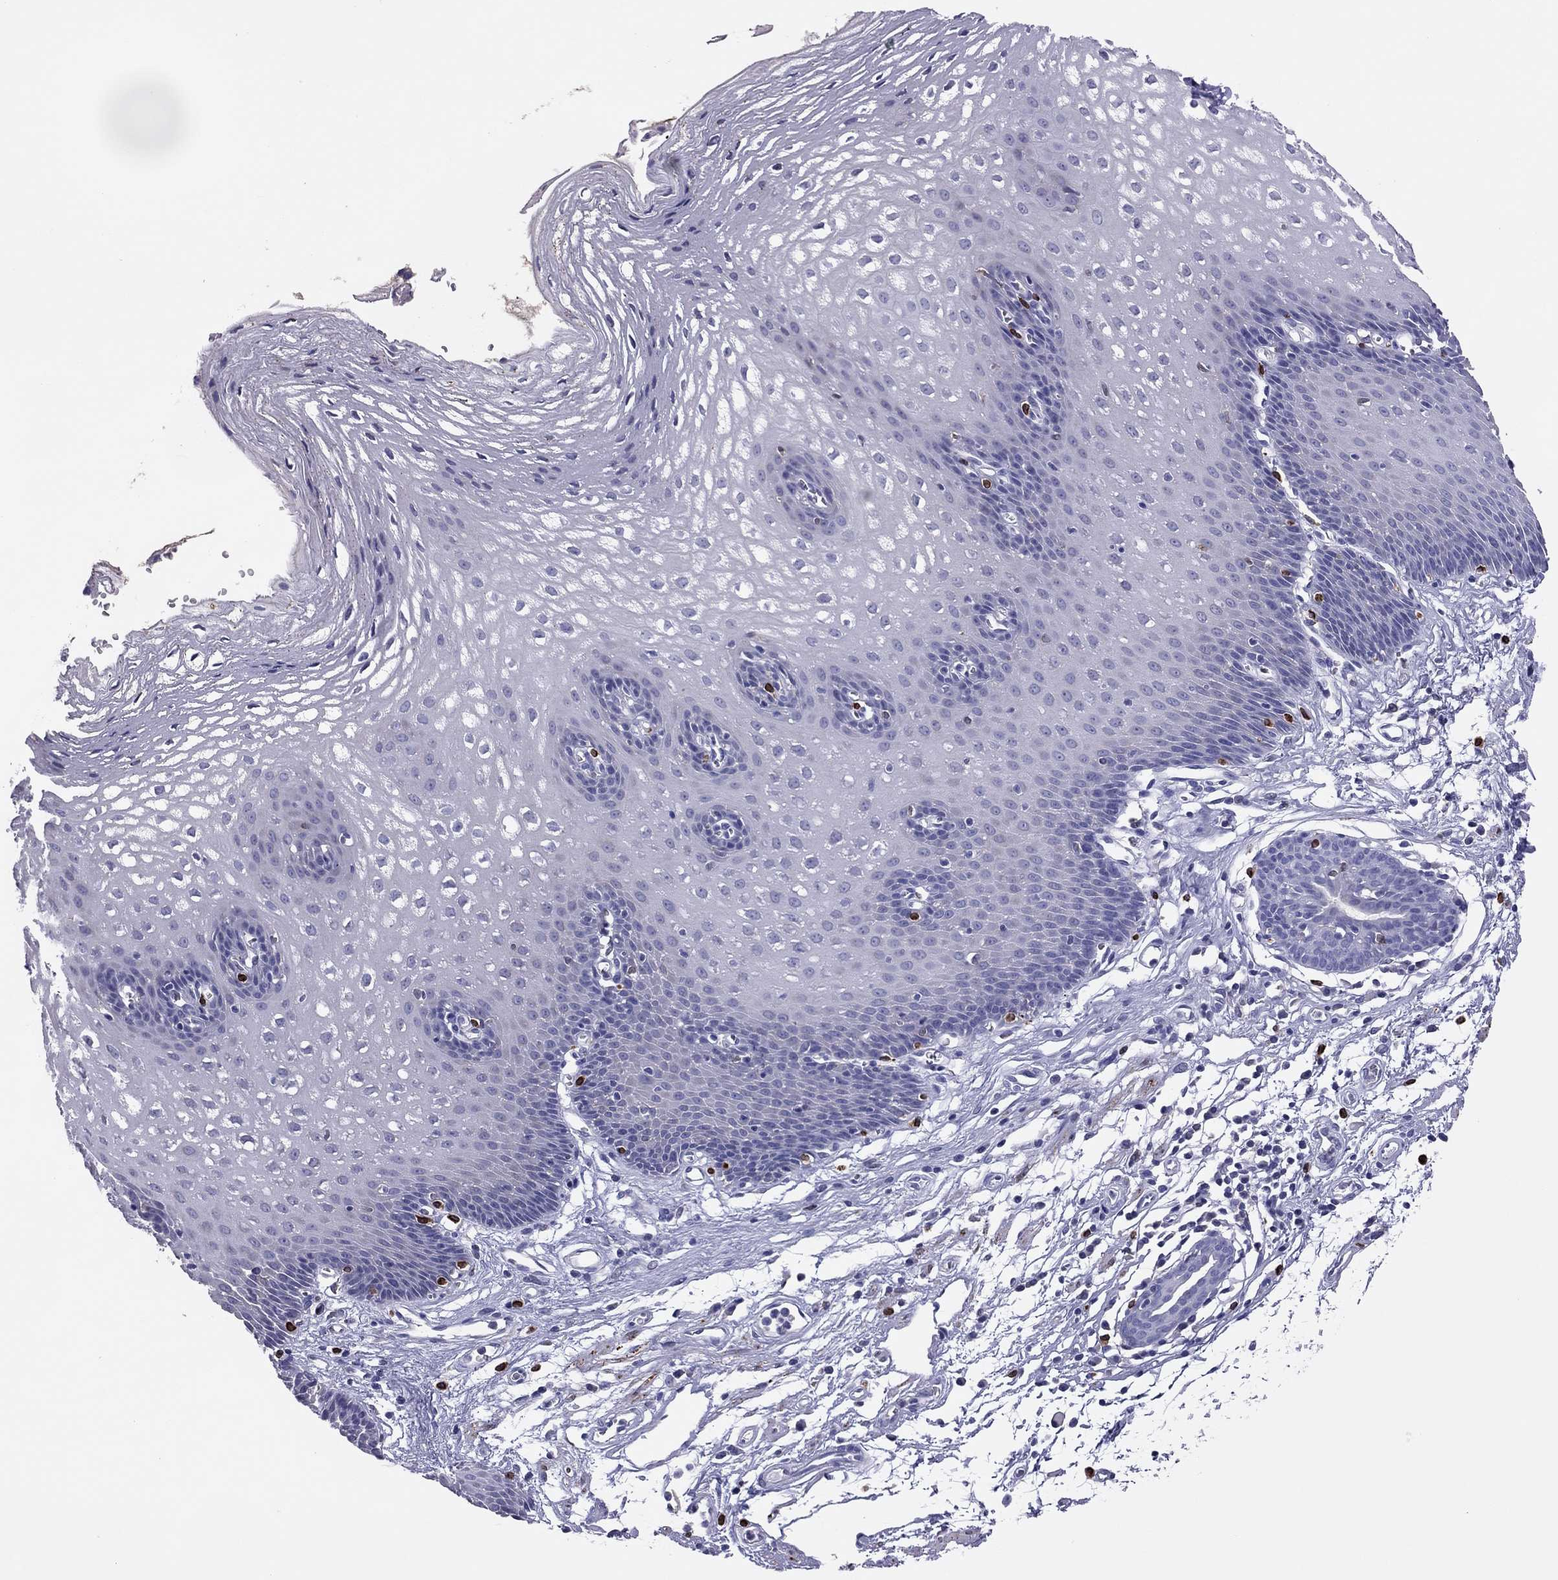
{"staining": {"intensity": "negative", "quantity": "none", "location": "none"}, "tissue": "esophagus", "cell_type": "Squamous epithelial cells", "image_type": "normal", "snomed": [{"axis": "morphology", "description": "Normal tissue, NOS"}, {"axis": "topography", "description": "Esophagus"}], "caption": "Immunohistochemistry (IHC) micrograph of benign human esophagus stained for a protein (brown), which displays no positivity in squamous epithelial cells. (Brightfield microscopy of DAB immunohistochemistry at high magnification).", "gene": "ADORA2A", "patient": {"sex": "male", "age": 72}}